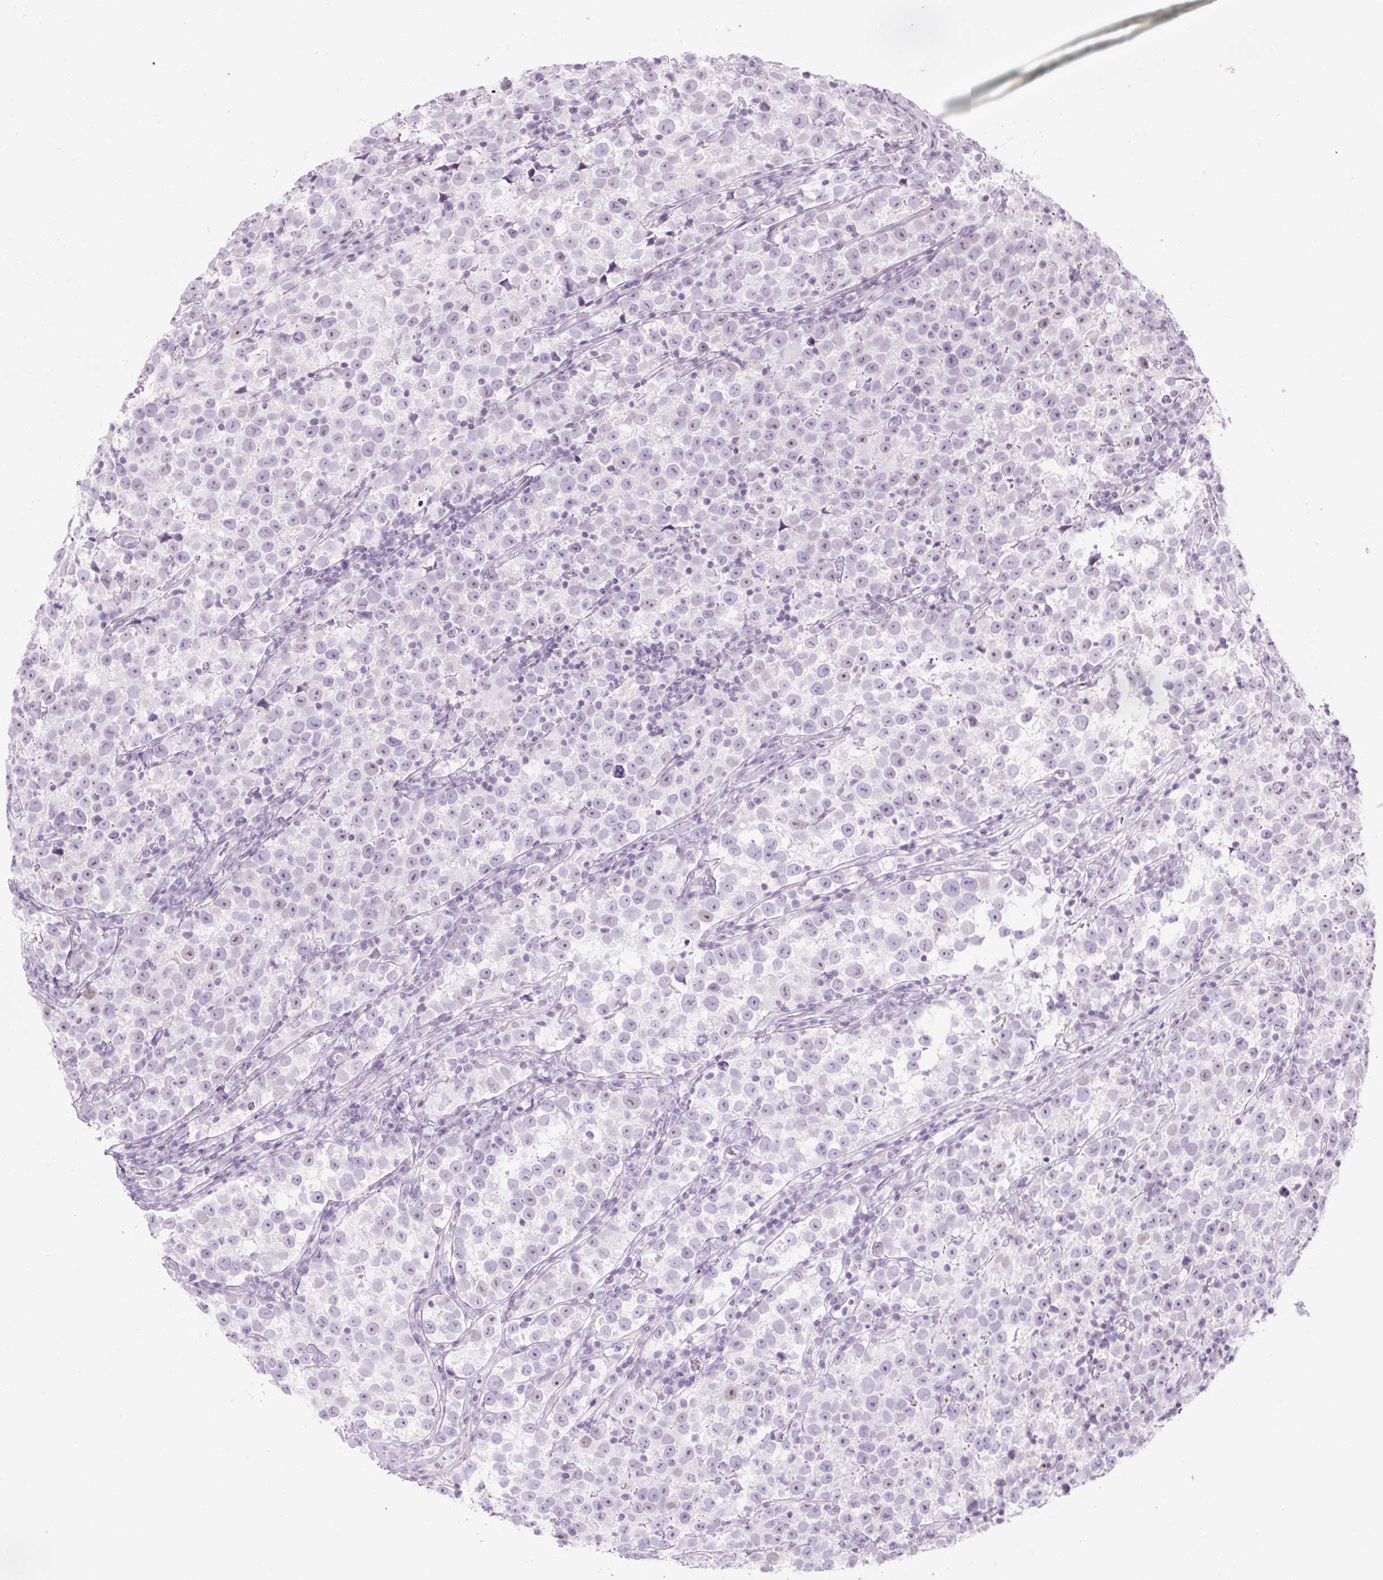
{"staining": {"intensity": "negative", "quantity": "none", "location": "none"}, "tissue": "testis cancer", "cell_type": "Tumor cells", "image_type": "cancer", "snomed": [{"axis": "morphology", "description": "Normal tissue, NOS"}, {"axis": "morphology", "description": "Seminoma, NOS"}, {"axis": "topography", "description": "Testis"}], "caption": "The histopathology image displays no significant expression in tumor cells of seminoma (testis). (Brightfield microscopy of DAB IHC at high magnification).", "gene": "PF4V1", "patient": {"sex": "male", "age": 43}}